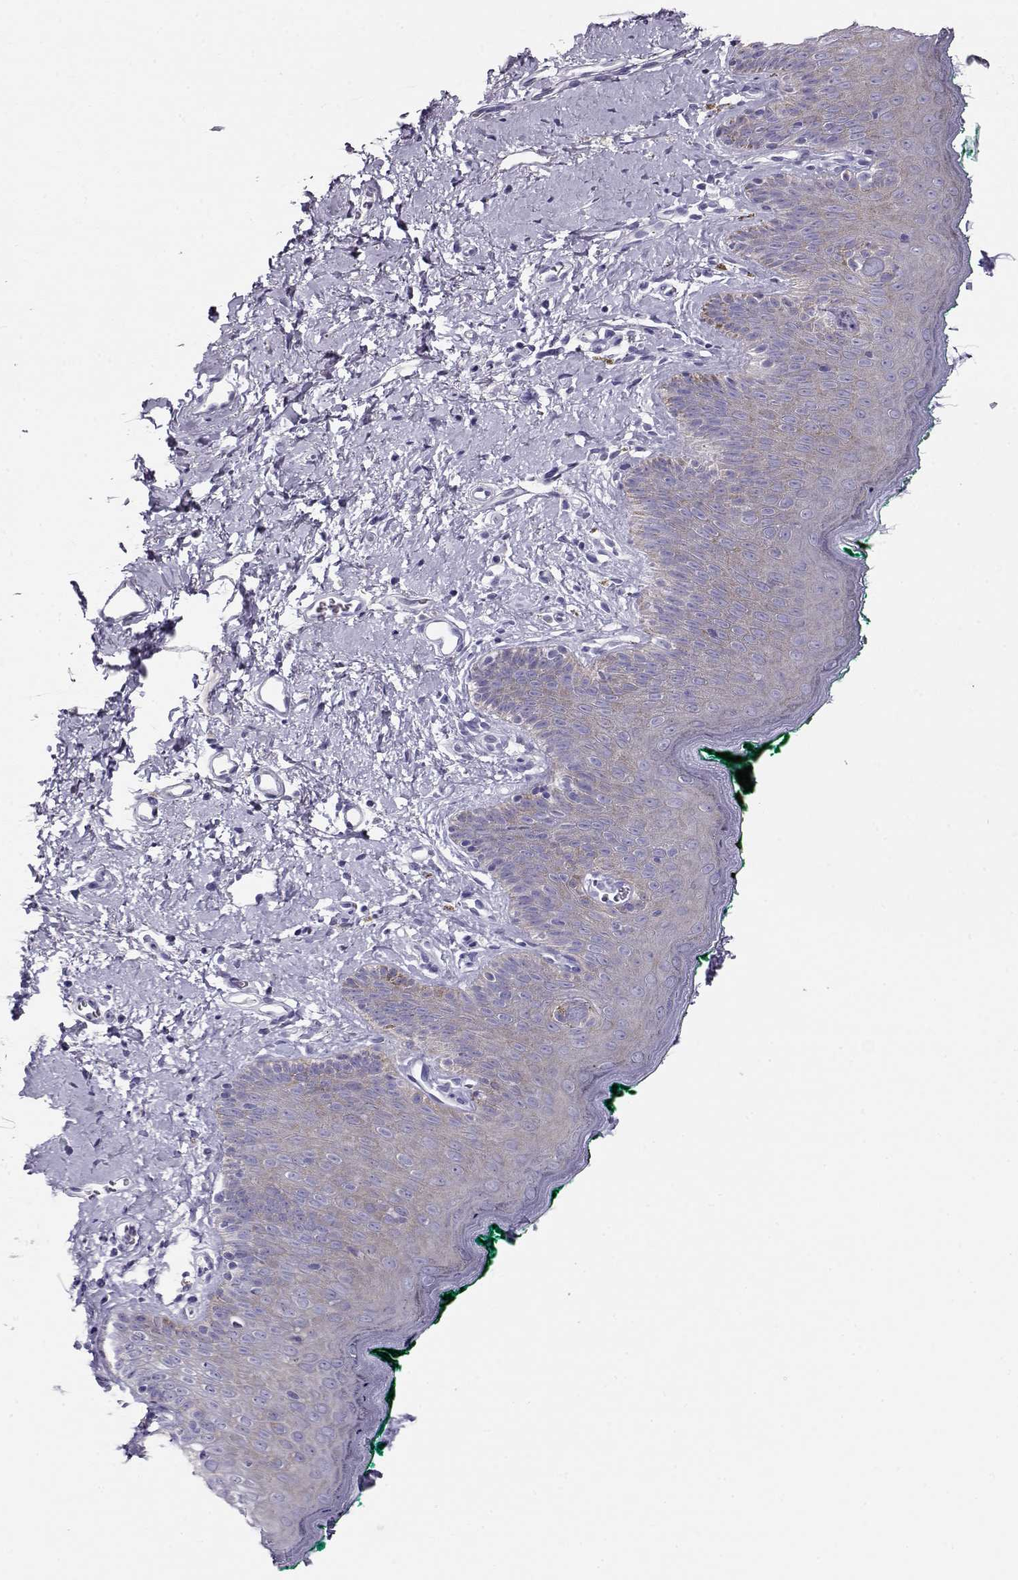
{"staining": {"intensity": "negative", "quantity": "none", "location": "none"}, "tissue": "skin", "cell_type": "Epidermal cells", "image_type": "normal", "snomed": [{"axis": "morphology", "description": "Normal tissue, NOS"}, {"axis": "topography", "description": "Vulva"}], "caption": "This is an immunohistochemistry image of unremarkable skin. There is no positivity in epidermal cells.", "gene": "CRX", "patient": {"sex": "female", "age": 66}}